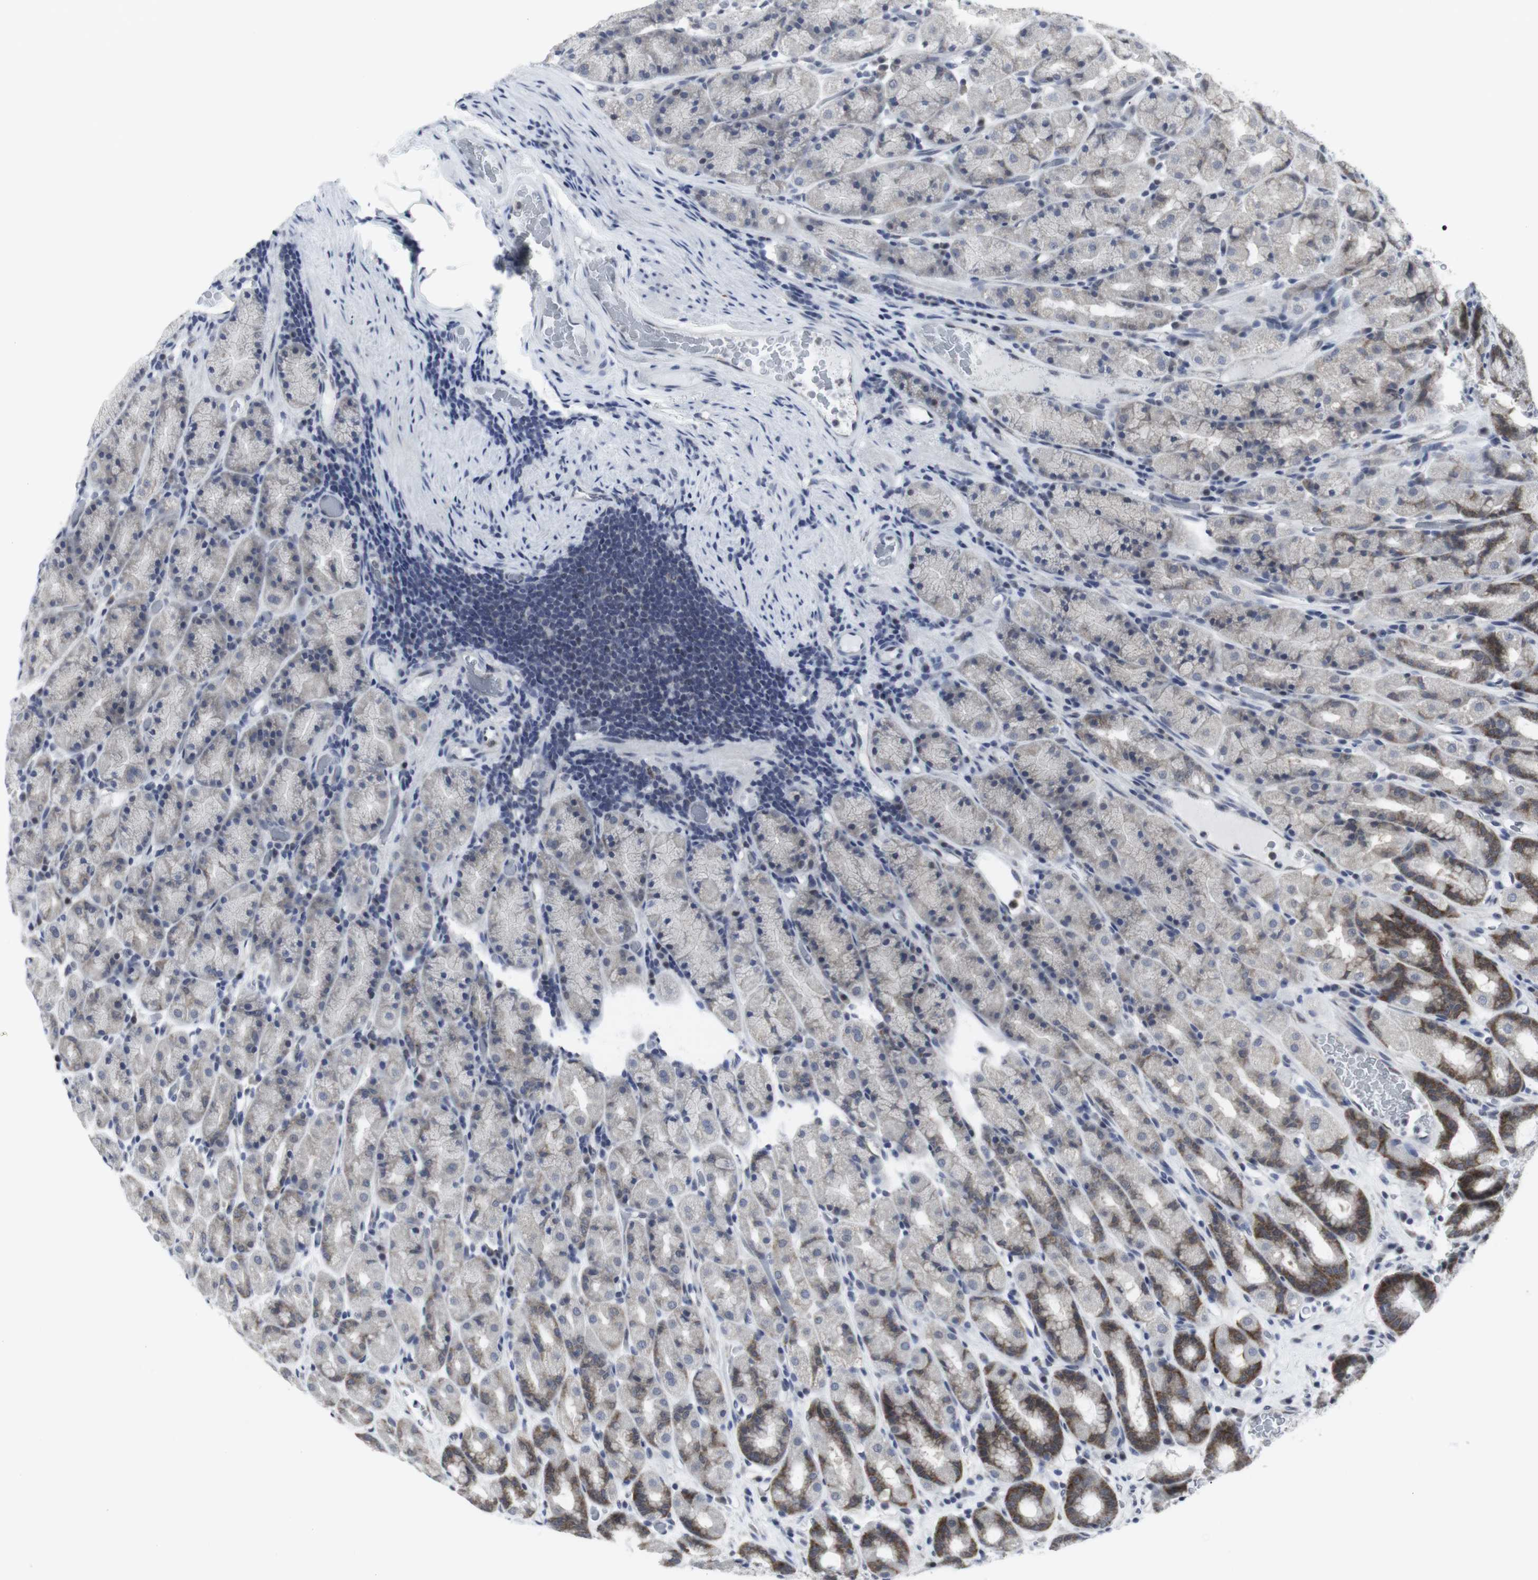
{"staining": {"intensity": "moderate", "quantity": "<25%", "location": "cytoplasmic/membranous"}, "tissue": "stomach", "cell_type": "Glandular cells", "image_type": "normal", "snomed": [{"axis": "morphology", "description": "Normal tissue, NOS"}, {"axis": "topography", "description": "Stomach, upper"}], "caption": "Immunohistochemical staining of normal stomach displays low levels of moderate cytoplasmic/membranous expression in approximately <25% of glandular cells.", "gene": "GEMIN2", "patient": {"sex": "male", "age": 68}}